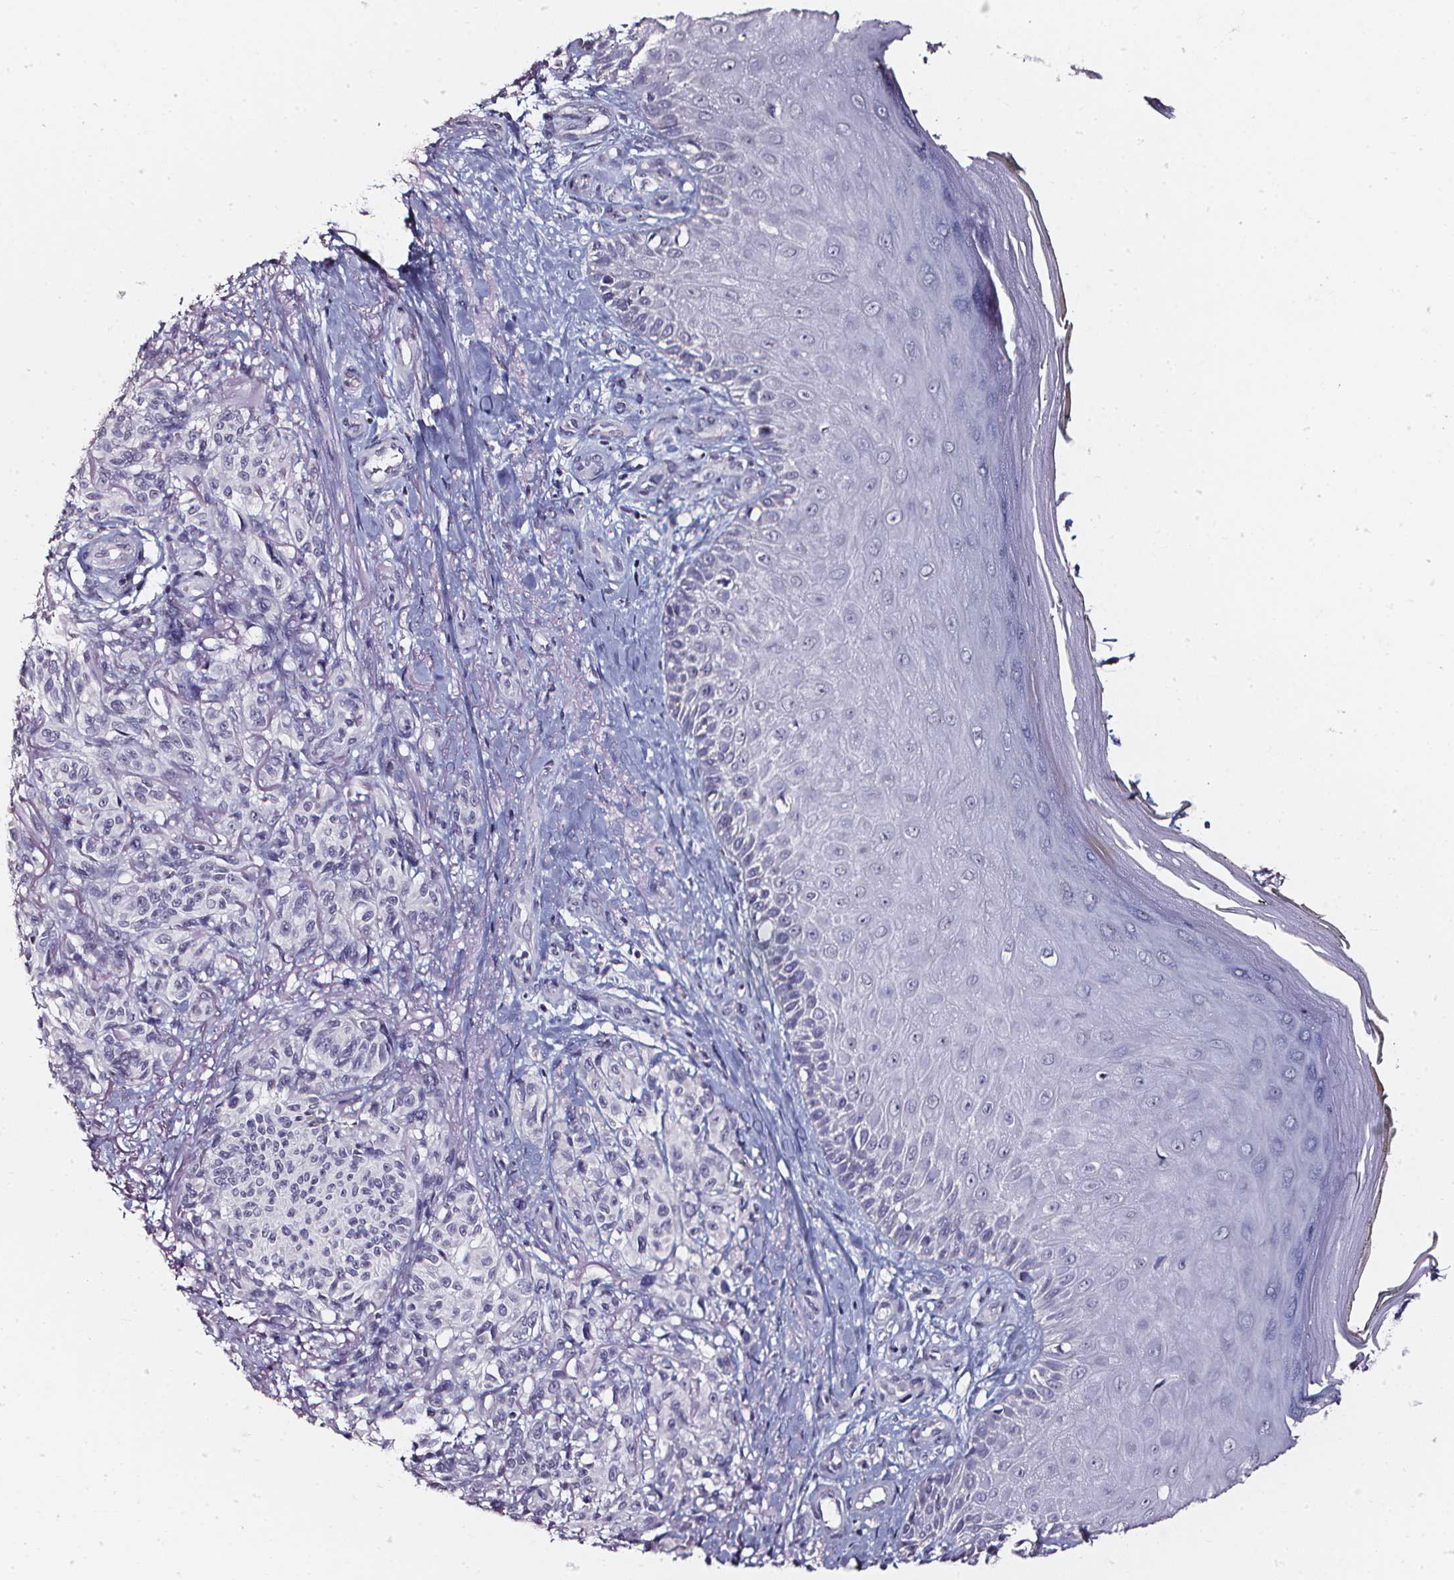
{"staining": {"intensity": "negative", "quantity": "none", "location": "none"}, "tissue": "melanoma", "cell_type": "Tumor cells", "image_type": "cancer", "snomed": [{"axis": "morphology", "description": "Malignant melanoma, NOS"}, {"axis": "topography", "description": "Skin"}], "caption": "An immunohistochemistry photomicrograph of malignant melanoma is shown. There is no staining in tumor cells of malignant melanoma.", "gene": "DEFA5", "patient": {"sex": "female", "age": 85}}